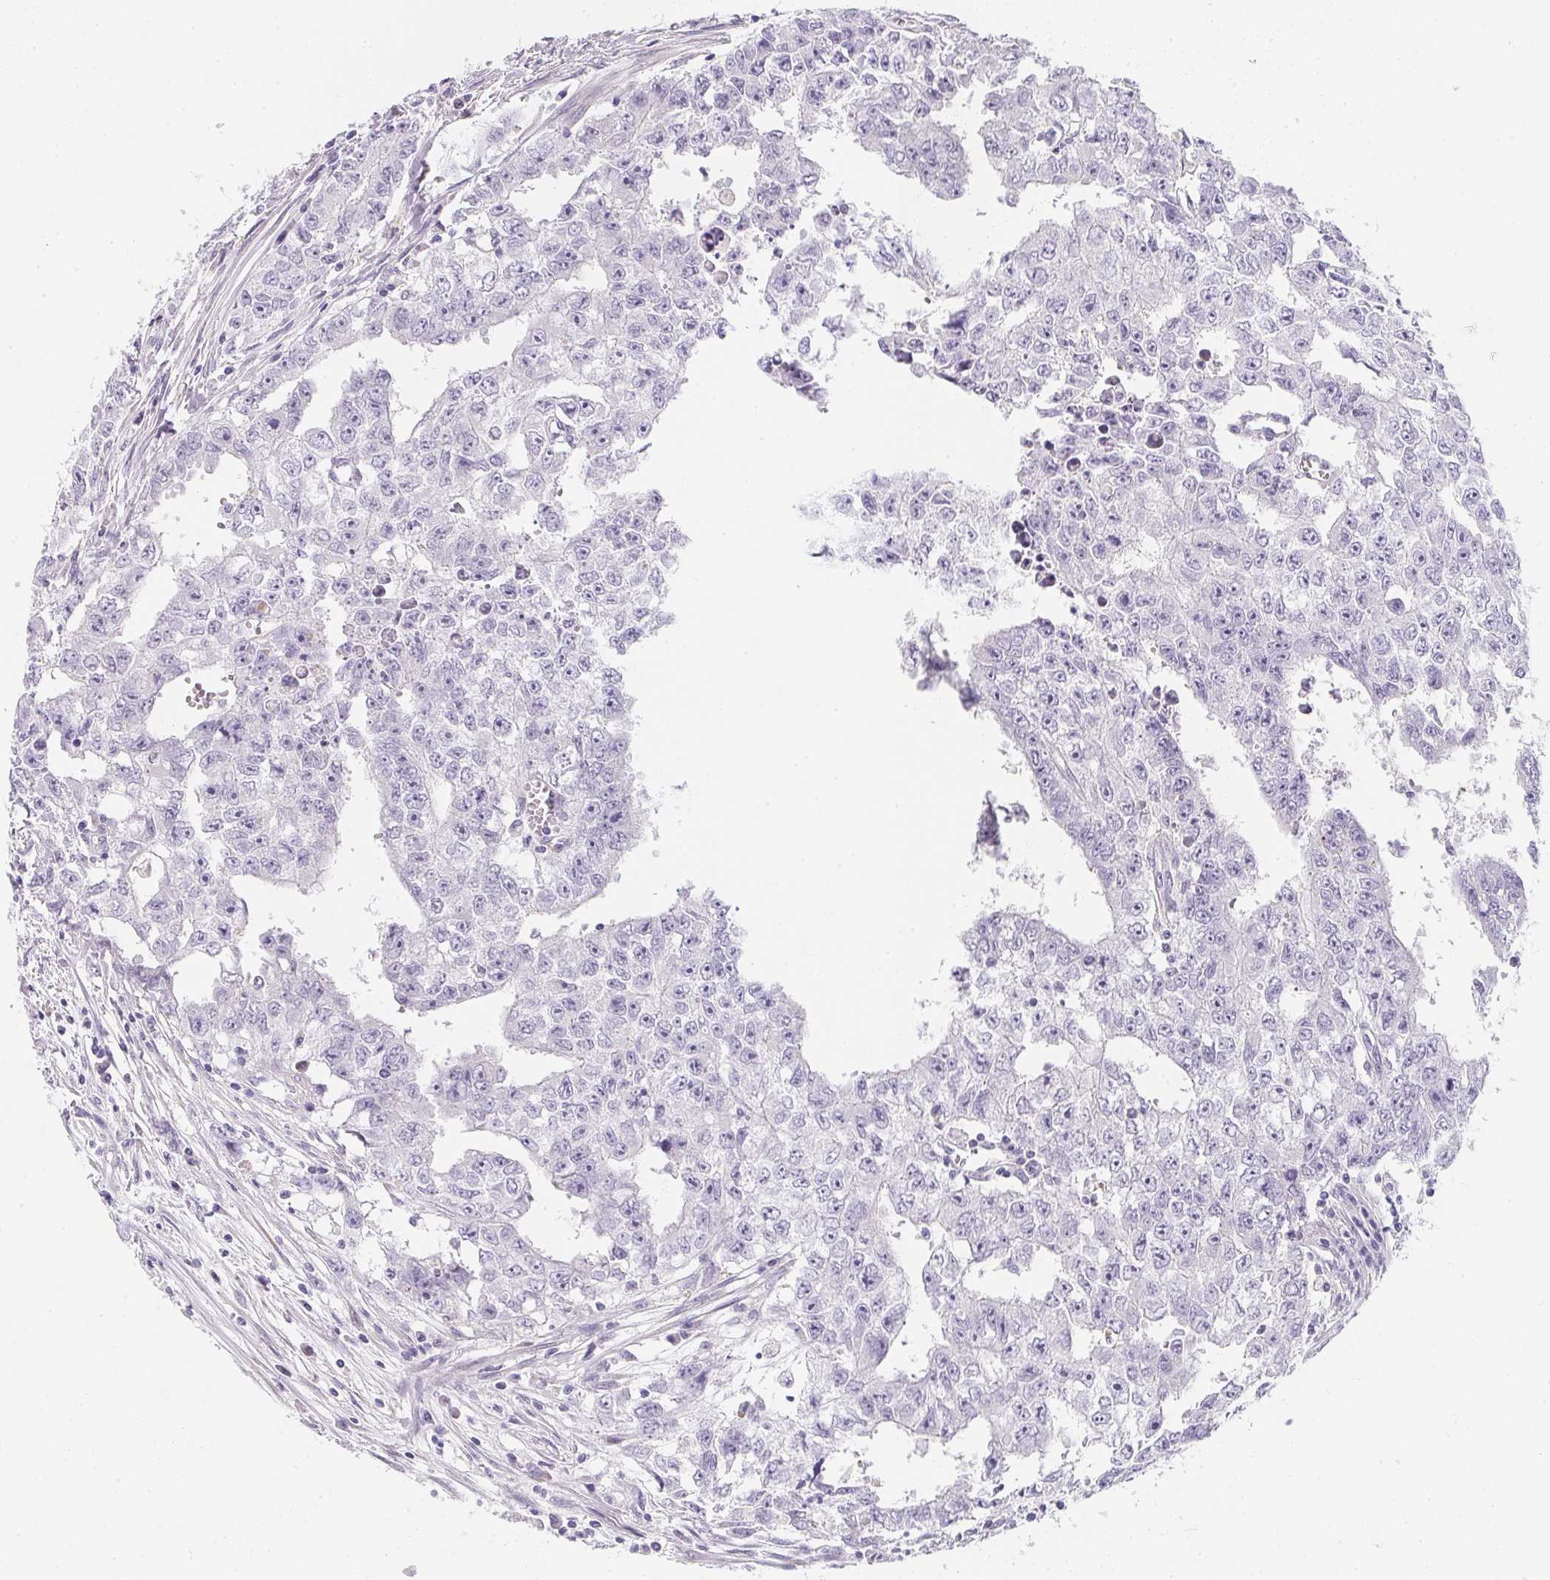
{"staining": {"intensity": "negative", "quantity": "none", "location": "none"}, "tissue": "testis cancer", "cell_type": "Tumor cells", "image_type": "cancer", "snomed": [{"axis": "morphology", "description": "Carcinoma, Embryonal, NOS"}, {"axis": "morphology", "description": "Teratoma, malignant, NOS"}, {"axis": "topography", "description": "Testis"}], "caption": "Tumor cells are negative for brown protein staining in testis cancer. (IHC, brightfield microscopy, high magnification).", "gene": "MAP1A", "patient": {"sex": "male", "age": 24}}